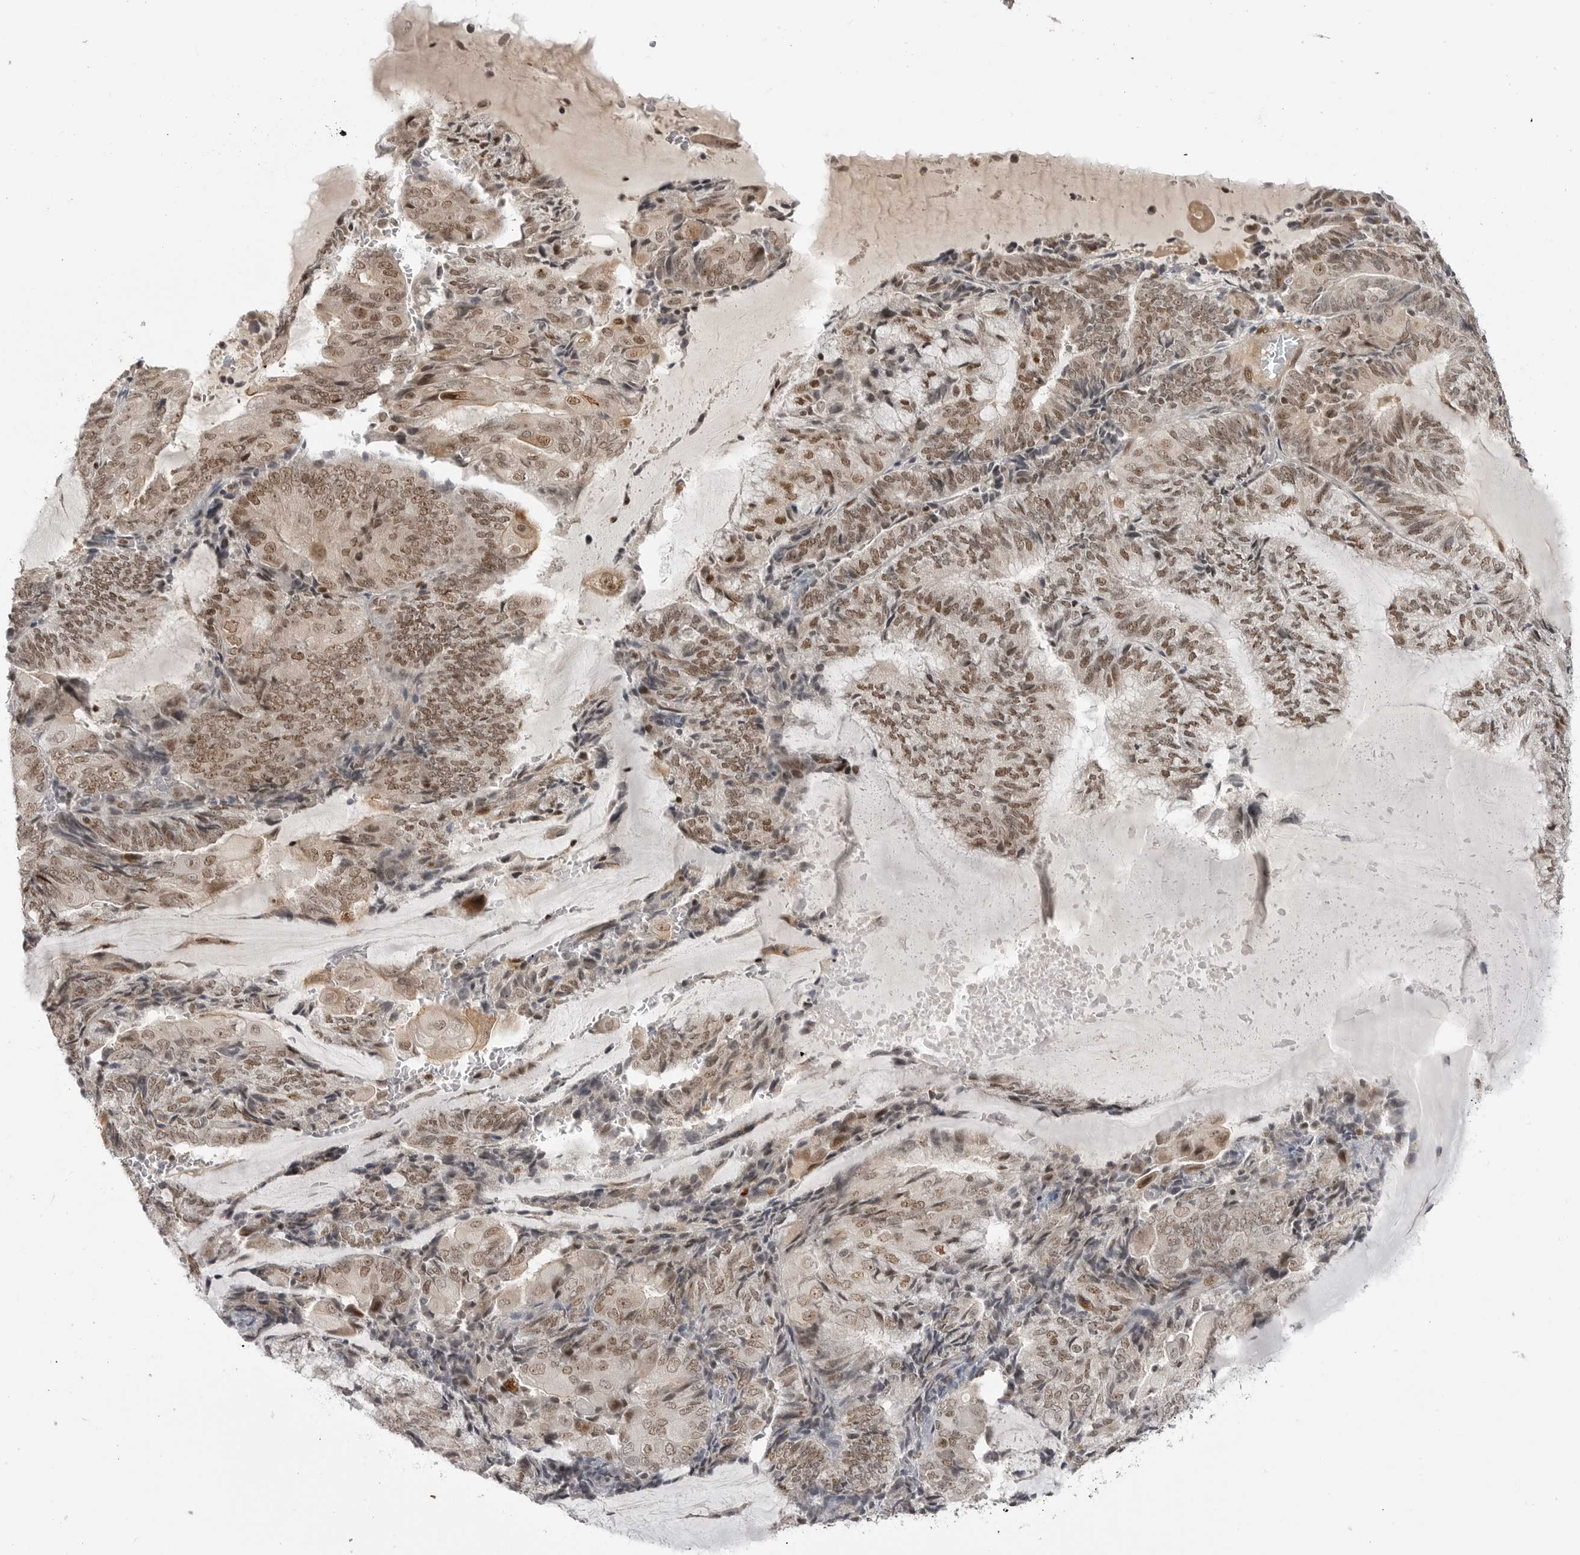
{"staining": {"intensity": "moderate", "quantity": ">75%", "location": "nuclear"}, "tissue": "endometrial cancer", "cell_type": "Tumor cells", "image_type": "cancer", "snomed": [{"axis": "morphology", "description": "Adenocarcinoma, NOS"}, {"axis": "topography", "description": "Endometrium"}], "caption": "A histopathology image showing moderate nuclear expression in about >75% of tumor cells in endometrial adenocarcinoma, as visualized by brown immunohistochemical staining.", "gene": "TRIM66", "patient": {"sex": "female", "age": 81}}